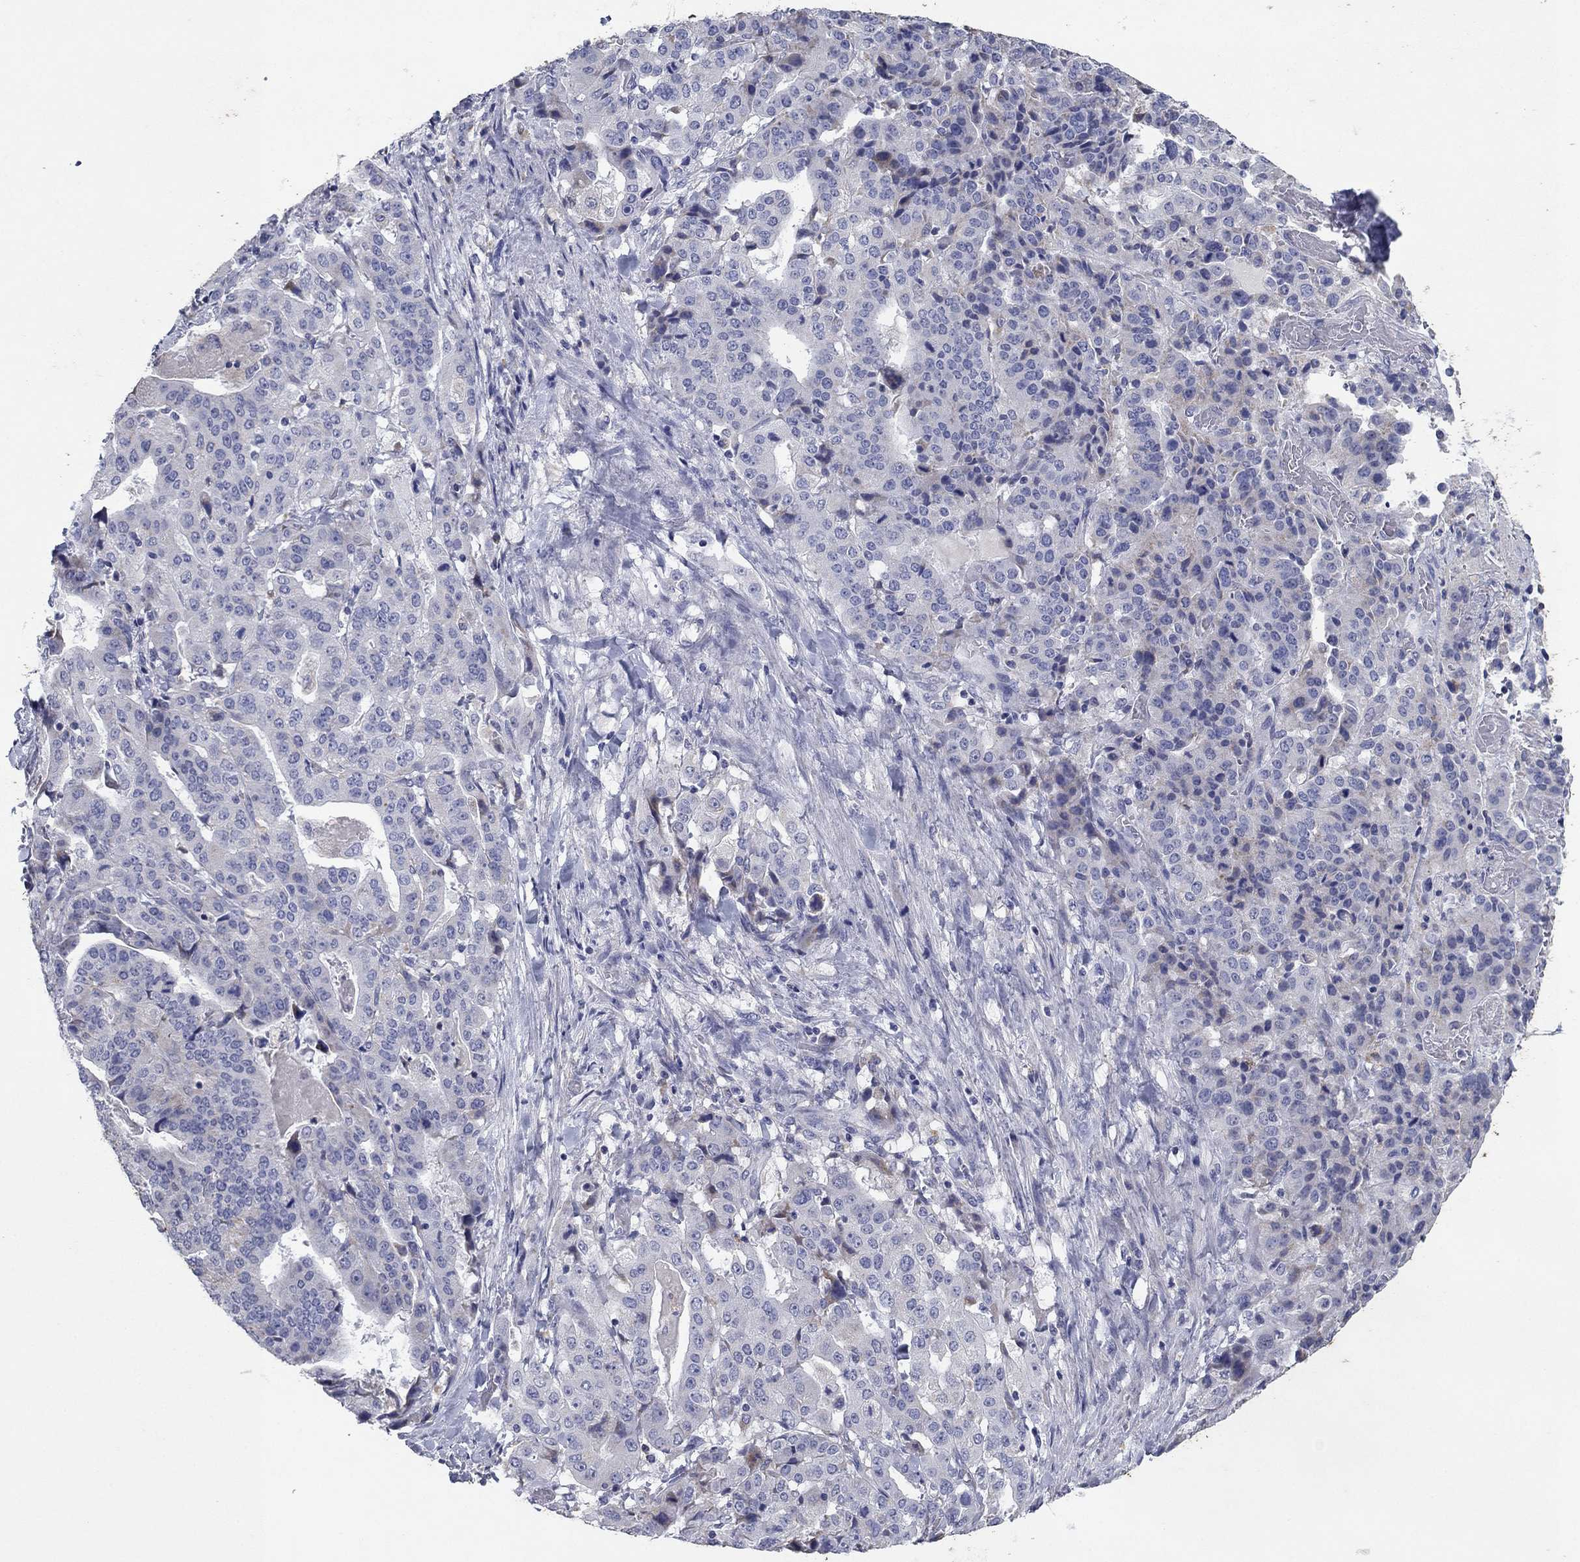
{"staining": {"intensity": "negative", "quantity": "none", "location": "none"}, "tissue": "stomach cancer", "cell_type": "Tumor cells", "image_type": "cancer", "snomed": [{"axis": "morphology", "description": "Adenocarcinoma, NOS"}, {"axis": "topography", "description": "Stomach"}], "caption": "IHC histopathology image of adenocarcinoma (stomach) stained for a protein (brown), which exhibits no positivity in tumor cells.", "gene": "PTGDS", "patient": {"sex": "male", "age": 48}}